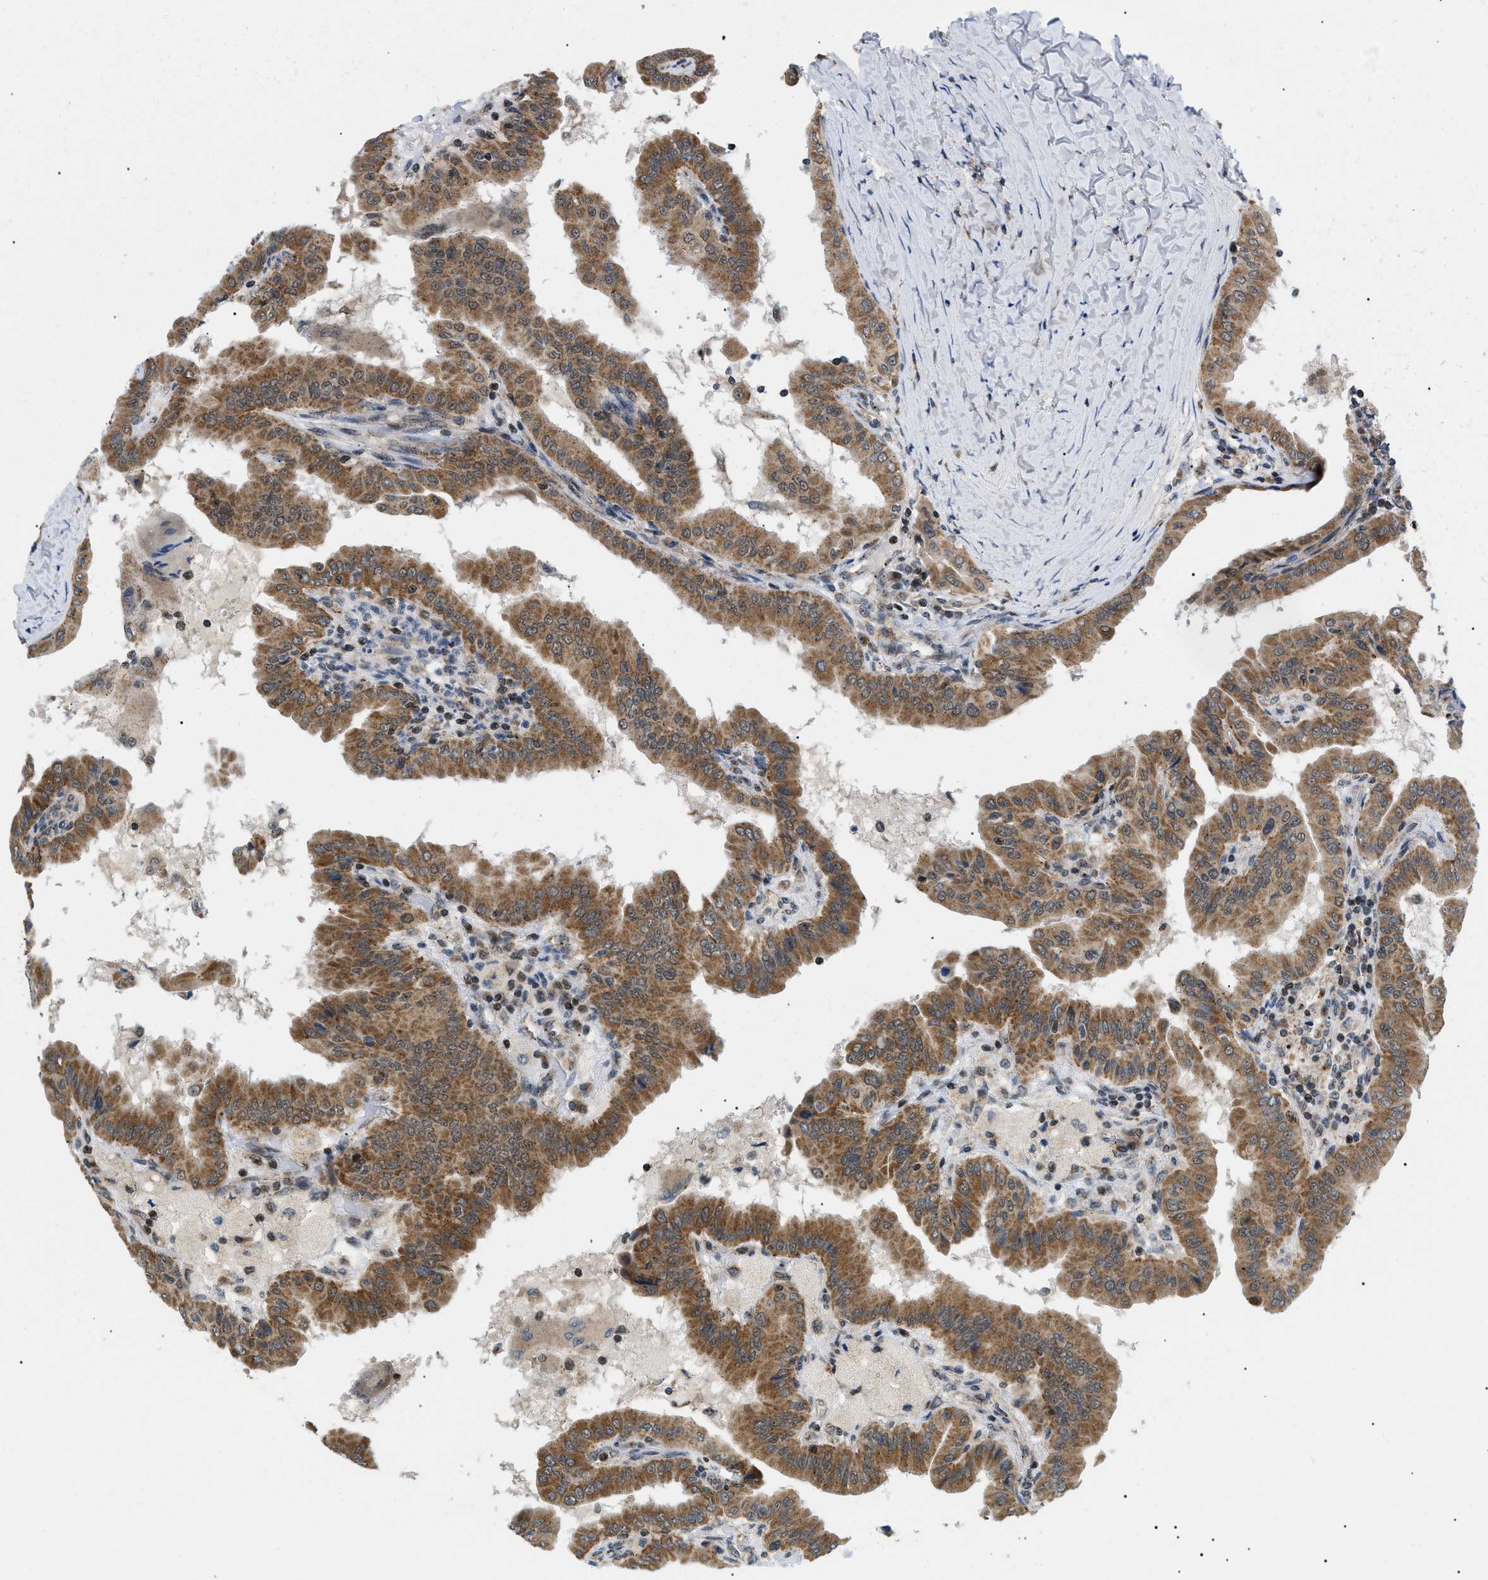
{"staining": {"intensity": "moderate", "quantity": ">75%", "location": "cytoplasmic/membranous"}, "tissue": "thyroid cancer", "cell_type": "Tumor cells", "image_type": "cancer", "snomed": [{"axis": "morphology", "description": "Papillary adenocarcinoma, NOS"}, {"axis": "topography", "description": "Thyroid gland"}], "caption": "This photomicrograph demonstrates immunohistochemistry staining of human thyroid papillary adenocarcinoma, with medium moderate cytoplasmic/membranous positivity in approximately >75% of tumor cells.", "gene": "ZBTB11", "patient": {"sex": "male", "age": 33}}